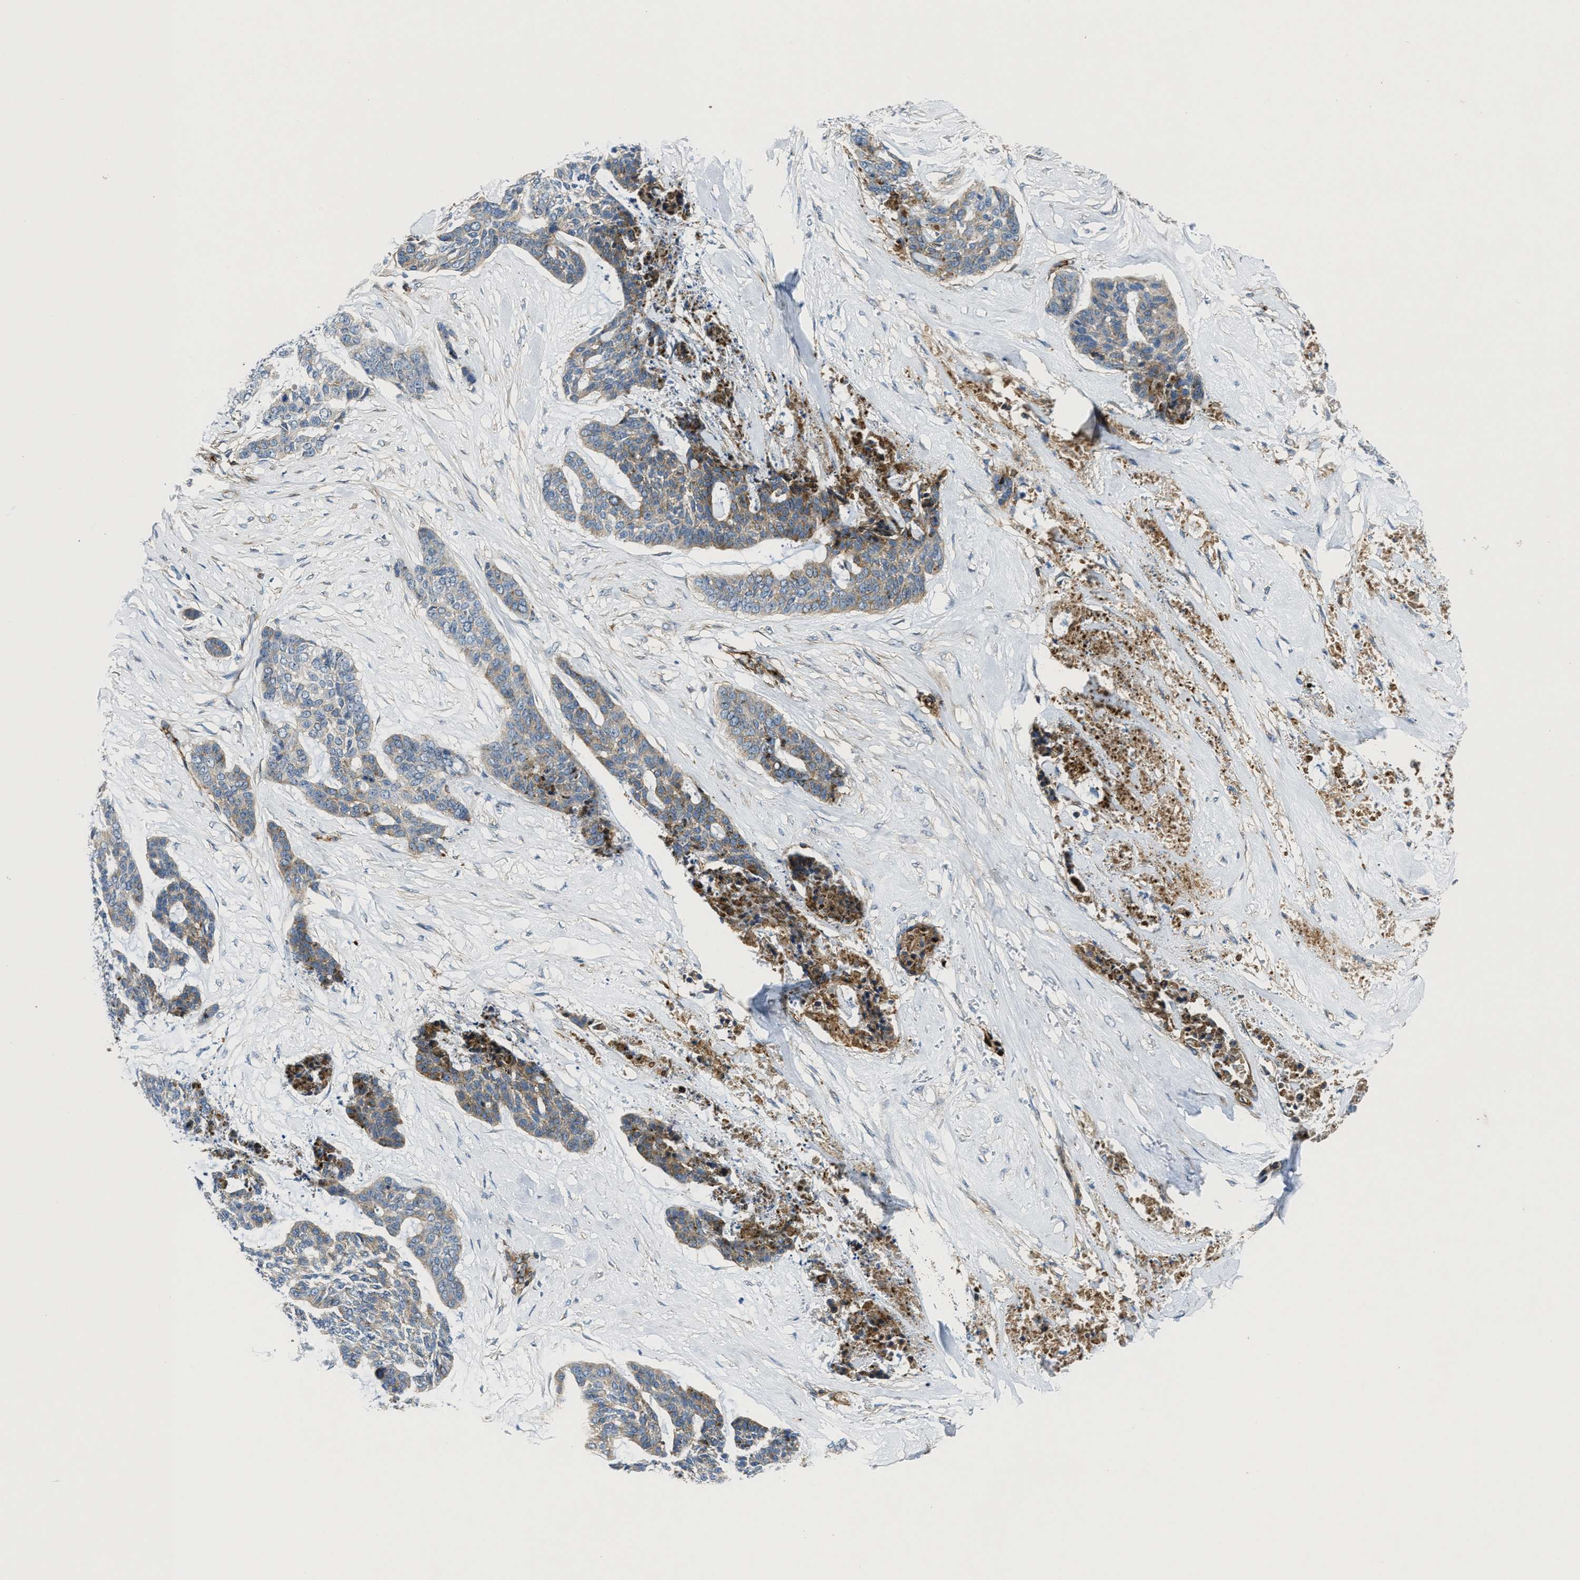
{"staining": {"intensity": "weak", "quantity": "25%-75%", "location": "cytoplasmic/membranous"}, "tissue": "skin cancer", "cell_type": "Tumor cells", "image_type": "cancer", "snomed": [{"axis": "morphology", "description": "Basal cell carcinoma"}, {"axis": "topography", "description": "Skin"}], "caption": "Skin cancer (basal cell carcinoma) was stained to show a protein in brown. There is low levels of weak cytoplasmic/membranous expression in about 25%-75% of tumor cells.", "gene": "NAB1", "patient": {"sex": "female", "age": 64}}